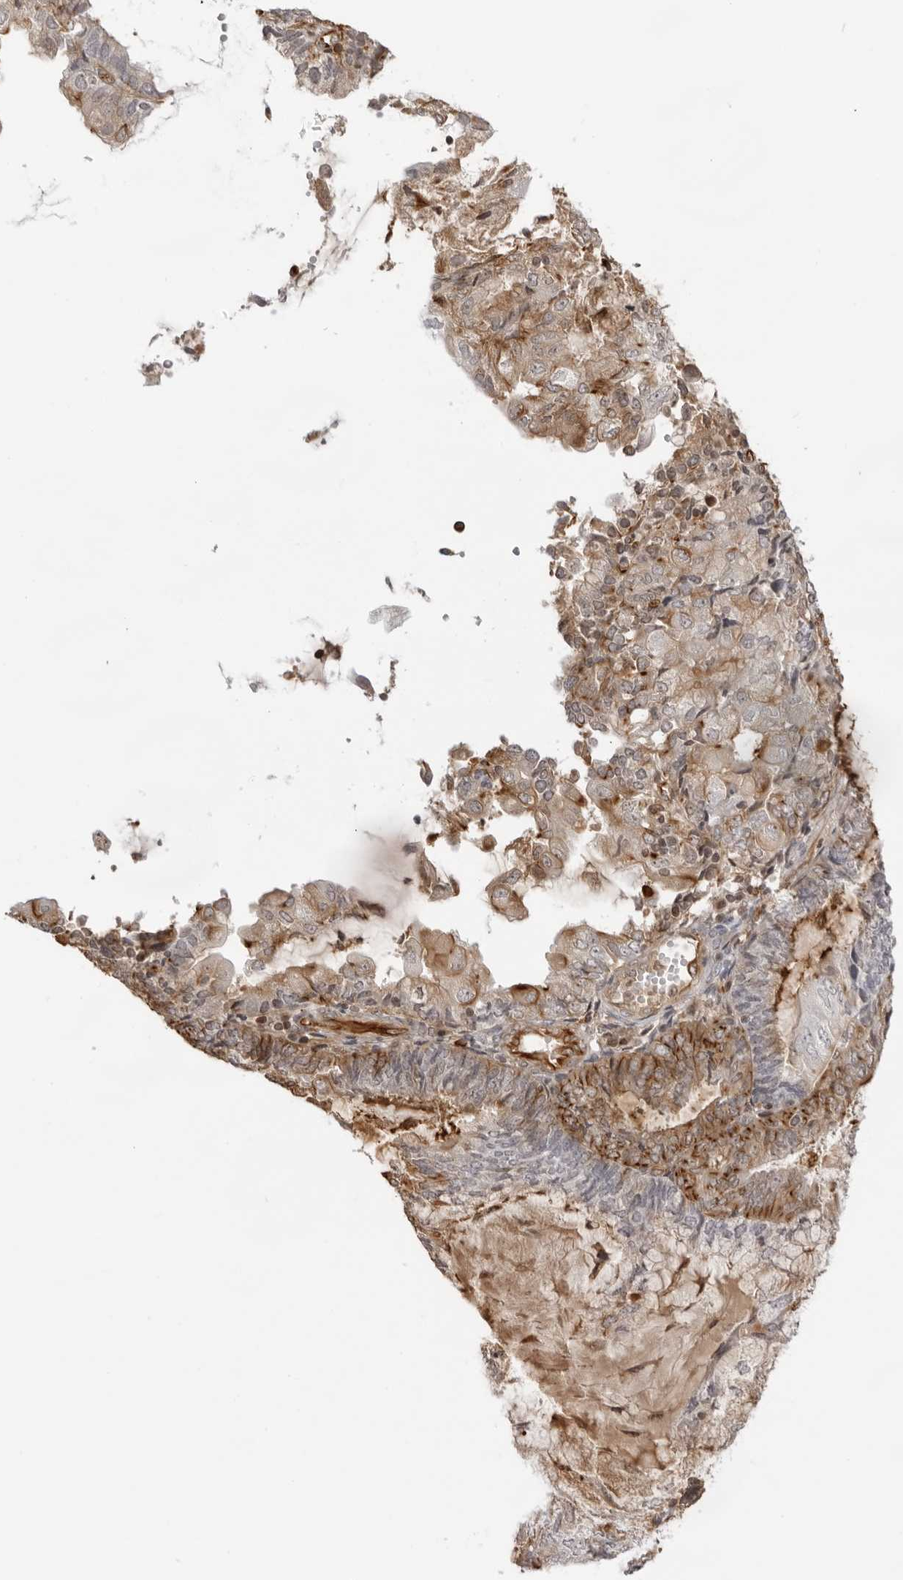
{"staining": {"intensity": "moderate", "quantity": "<25%", "location": "cytoplasmic/membranous"}, "tissue": "endometrial cancer", "cell_type": "Tumor cells", "image_type": "cancer", "snomed": [{"axis": "morphology", "description": "Adenocarcinoma, NOS"}, {"axis": "topography", "description": "Endometrium"}], "caption": "Immunohistochemical staining of endometrial adenocarcinoma exhibits low levels of moderate cytoplasmic/membranous staining in approximately <25% of tumor cells.", "gene": "DYNLT5", "patient": {"sex": "female", "age": 81}}